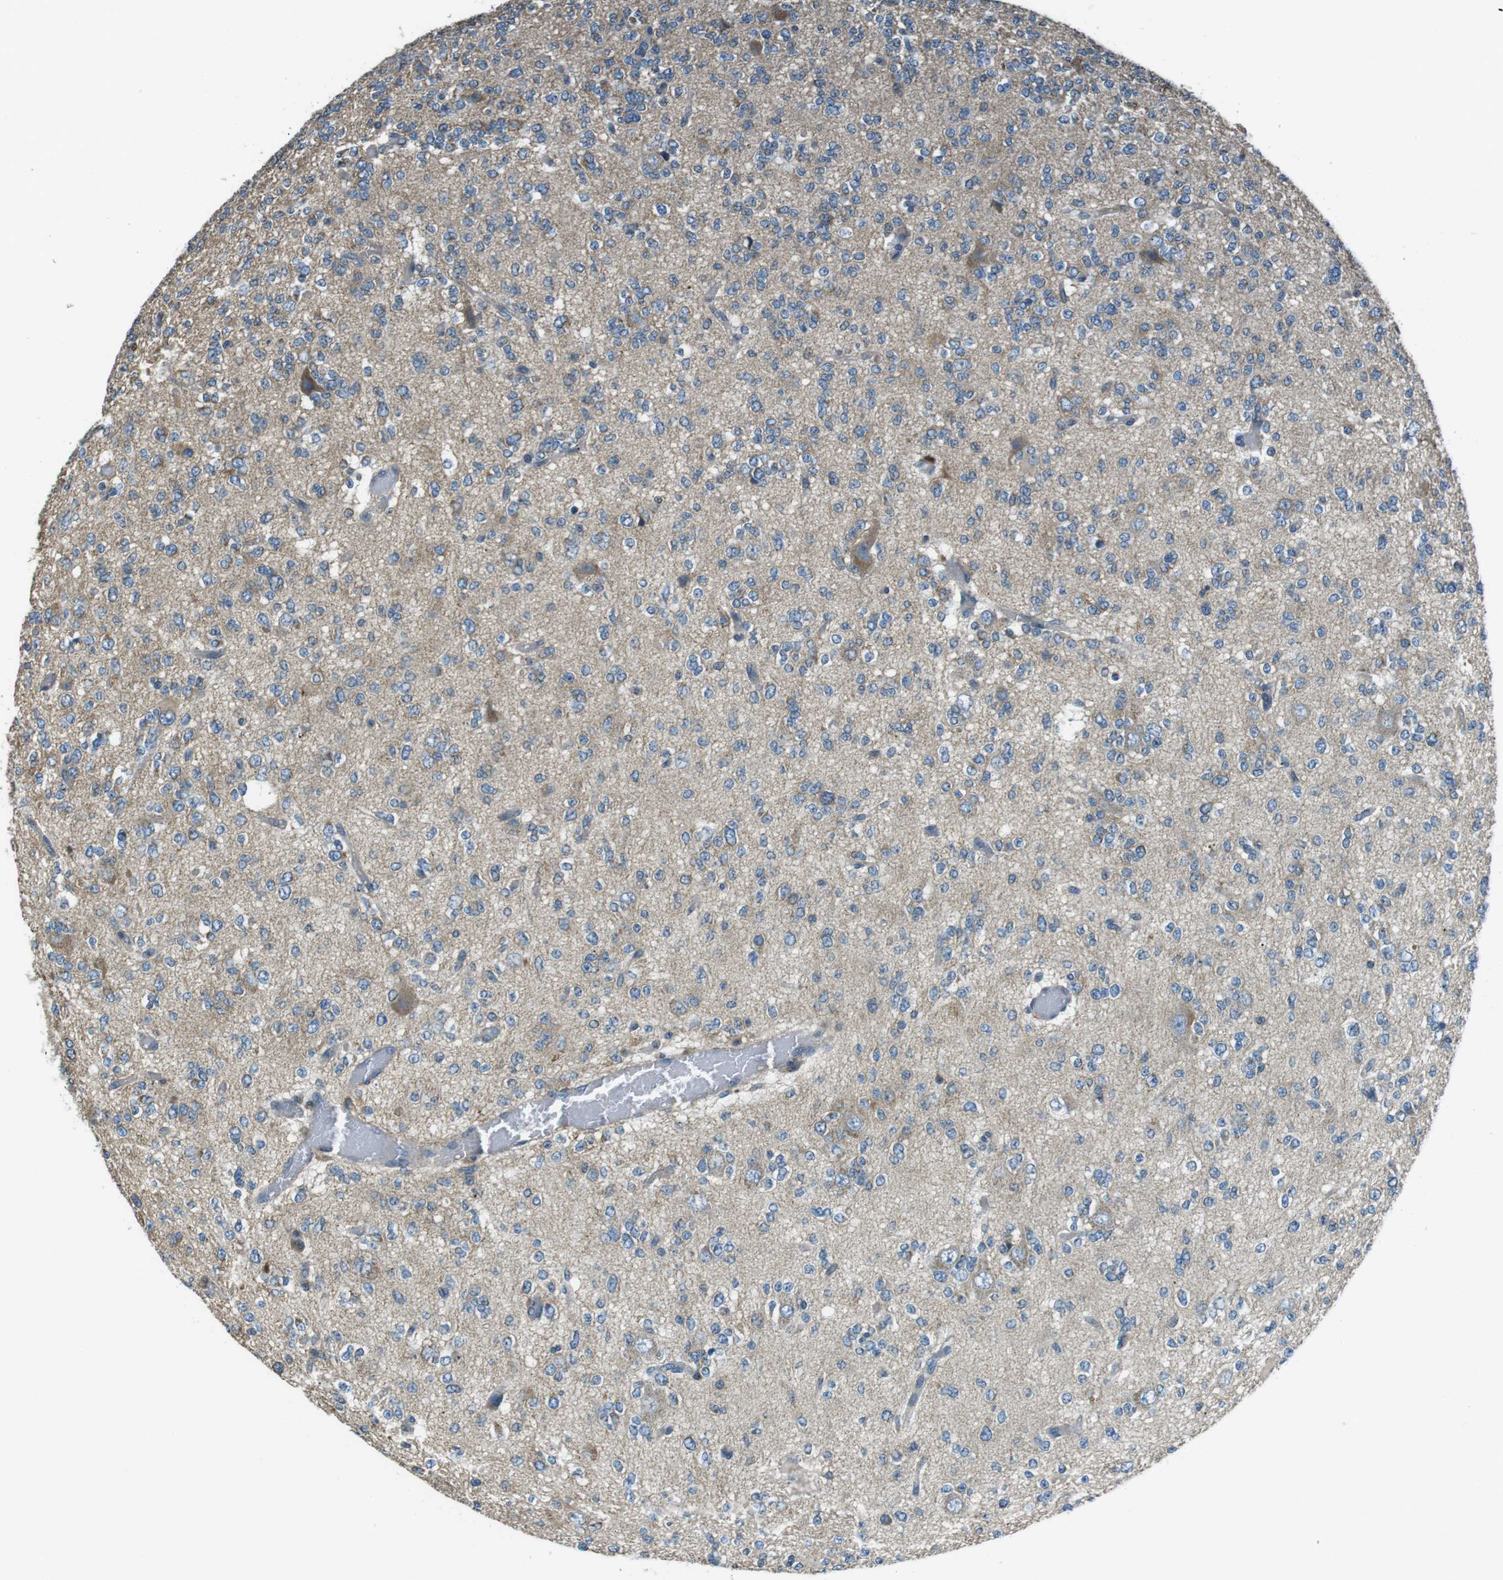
{"staining": {"intensity": "weak", "quantity": ">75%", "location": "cytoplasmic/membranous"}, "tissue": "glioma", "cell_type": "Tumor cells", "image_type": "cancer", "snomed": [{"axis": "morphology", "description": "Glioma, malignant, Low grade"}, {"axis": "topography", "description": "Brain"}], "caption": "Tumor cells display weak cytoplasmic/membranous staining in about >75% of cells in malignant glioma (low-grade).", "gene": "FAM3B", "patient": {"sex": "male", "age": 38}}